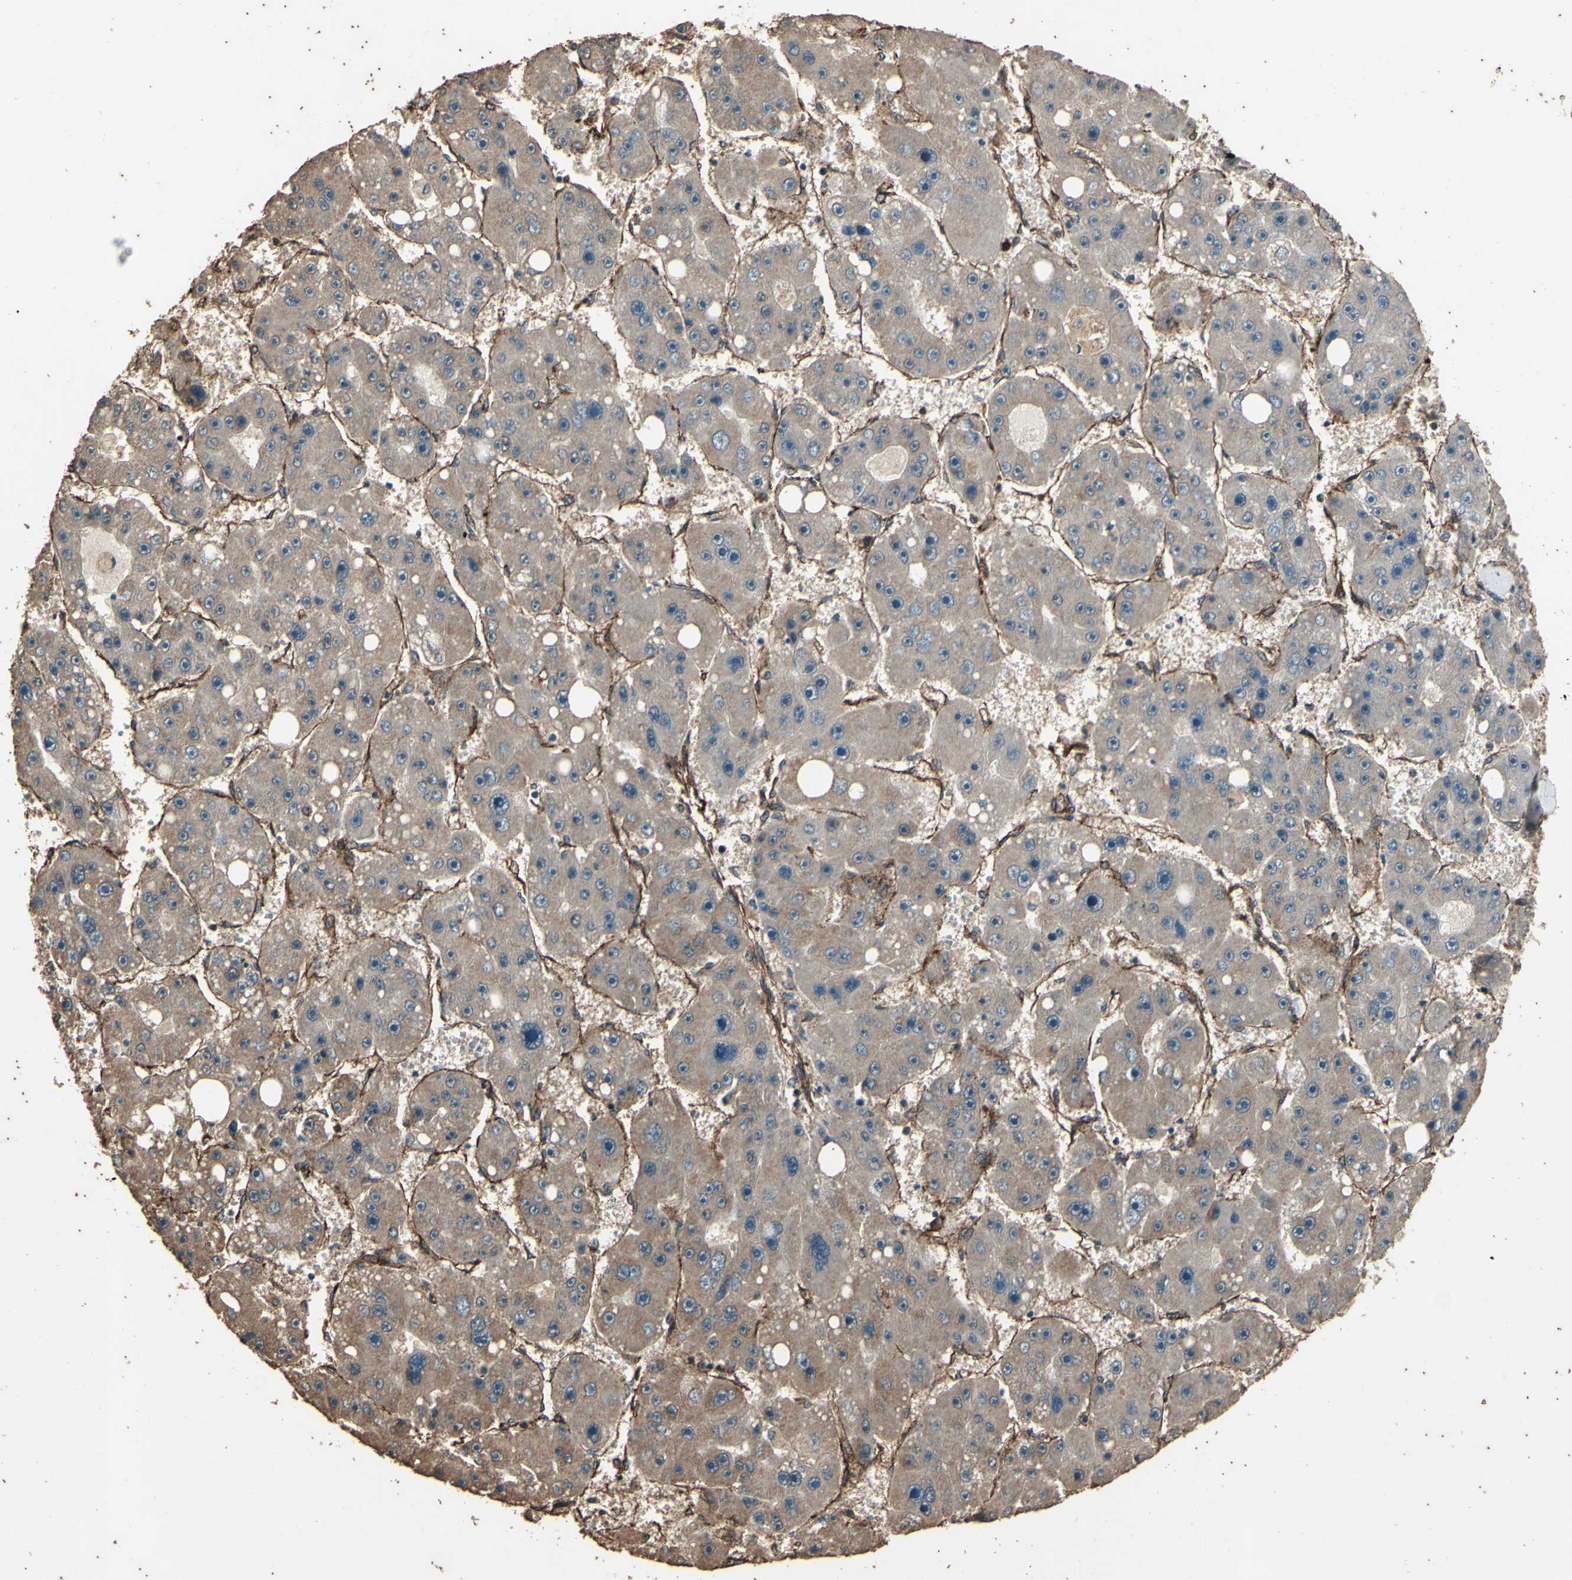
{"staining": {"intensity": "moderate", "quantity": ">75%", "location": "cytoplasmic/membranous"}, "tissue": "liver cancer", "cell_type": "Tumor cells", "image_type": "cancer", "snomed": [{"axis": "morphology", "description": "Carcinoma, Hepatocellular, NOS"}, {"axis": "topography", "description": "Liver"}], "caption": "Liver cancer (hepatocellular carcinoma) was stained to show a protein in brown. There is medium levels of moderate cytoplasmic/membranous expression in about >75% of tumor cells.", "gene": "TSPO", "patient": {"sex": "female", "age": 61}}